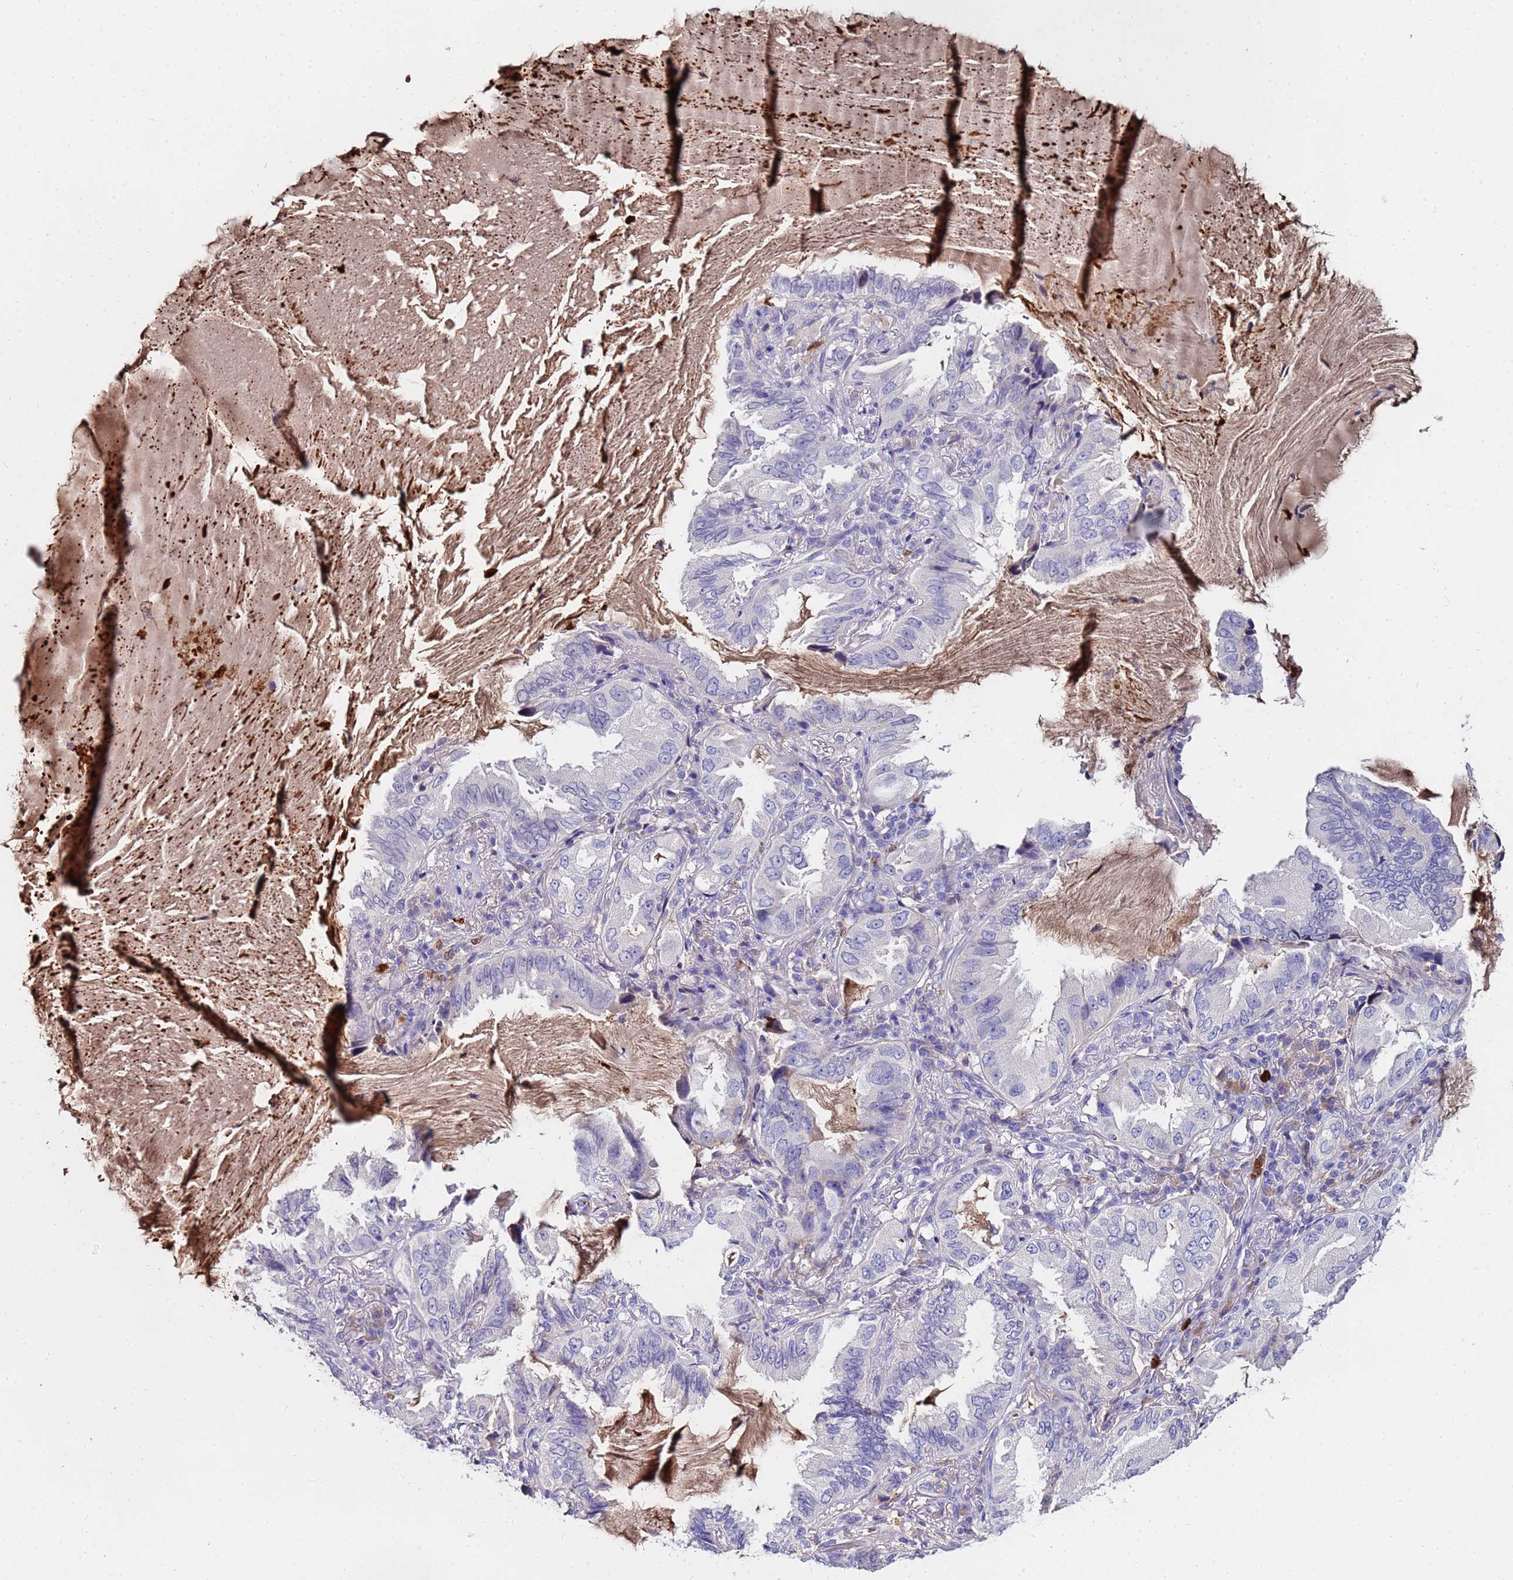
{"staining": {"intensity": "negative", "quantity": "none", "location": "none"}, "tissue": "lung cancer", "cell_type": "Tumor cells", "image_type": "cancer", "snomed": [{"axis": "morphology", "description": "Adenocarcinoma, NOS"}, {"axis": "topography", "description": "Lung"}], "caption": "DAB immunohistochemical staining of human adenocarcinoma (lung) exhibits no significant positivity in tumor cells.", "gene": "TUBAL3", "patient": {"sex": "female", "age": 69}}